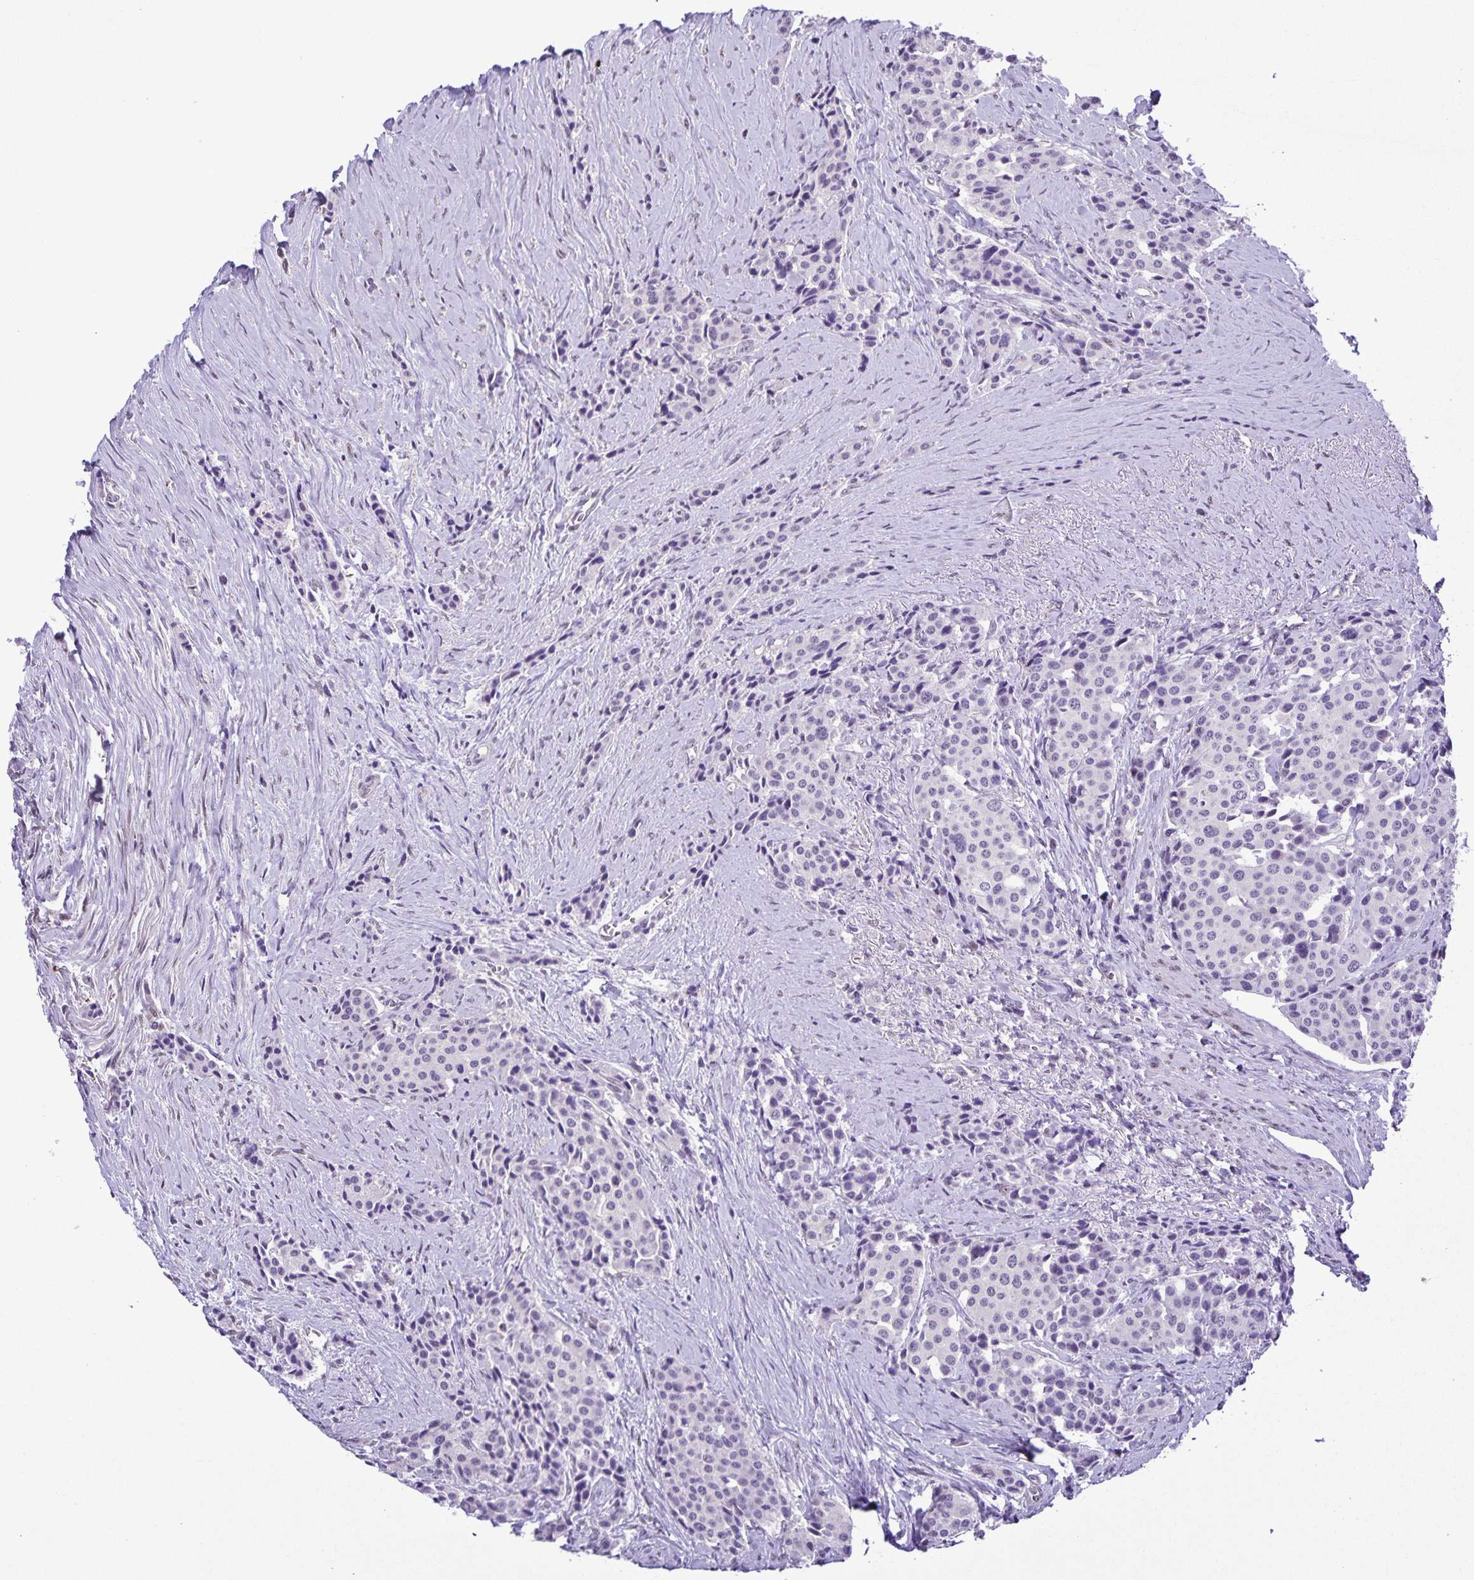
{"staining": {"intensity": "negative", "quantity": "none", "location": "none"}, "tissue": "carcinoid", "cell_type": "Tumor cells", "image_type": "cancer", "snomed": [{"axis": "morphology", "description": "Carcinoid, malignant, NOS"}, {"axis": "topography", "description": "Small intestine"}], "caption": "A high-resolution micrograph shows immunohistochemistry staining of carcinoid, which shows no significant staining in tumor cells.", "gene": "ONECUT2", "patient": {"sex": "male", "age": 73}}